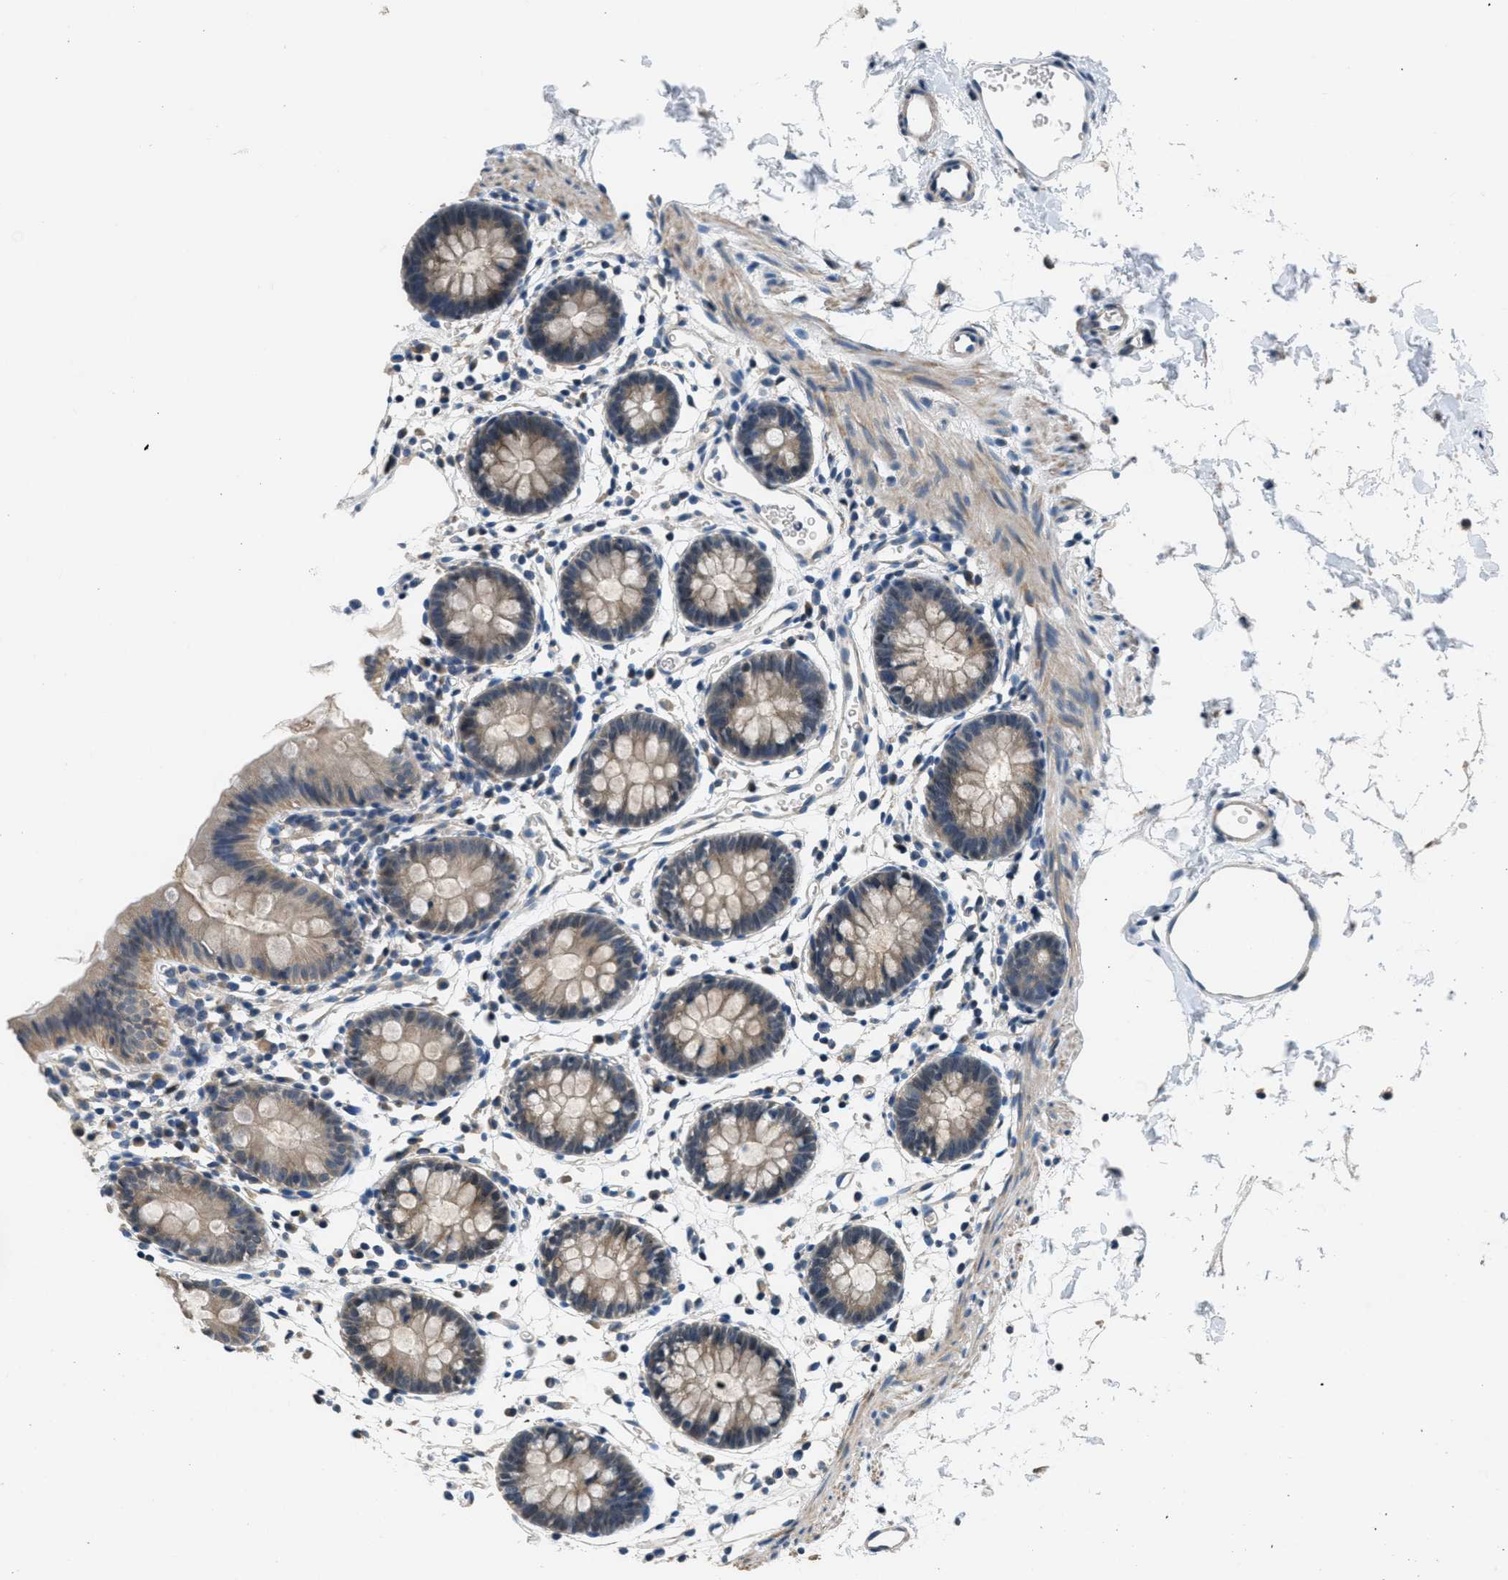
{"staining": {"intensity": "negative", "quantity": "none", "location": "none"}, "tissue": "colon", "cell_type": "Endothelial cells", "image_type": "normal", "snomed": [{"axis": "morphology", "description": "Normal tissue, NOS"}, {"axis": "topography", "description": "Colon"}], "caption": "Endothelial cells show no significant protein expression in unremarkable colon. (Stains: DAB (3,3'-diaminobenzidine) immunohistochemistry with hematoxylin counter stain, Microscopy: brightfield microscopy at high magnification).", "gene": "NAT1", "patient": {"sex": "male", "age": 14}}